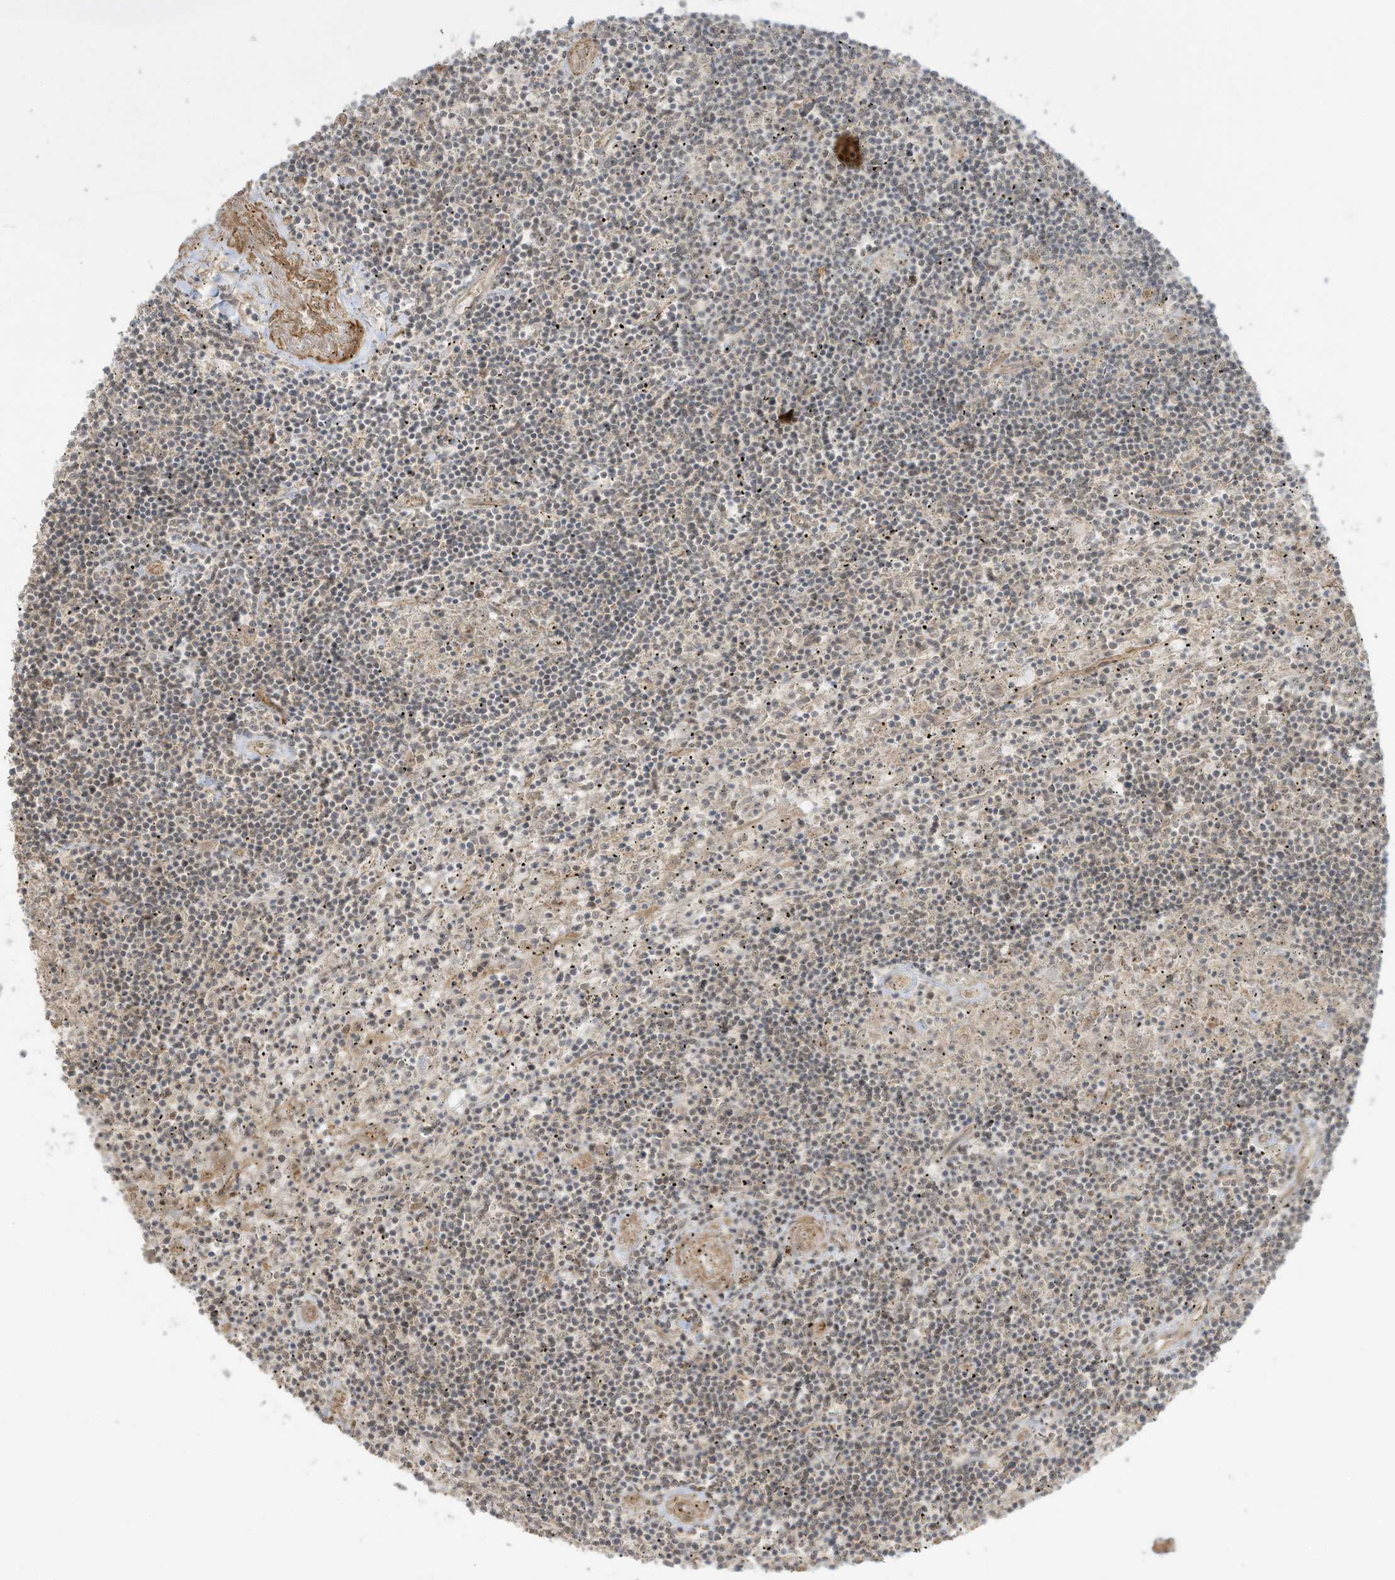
{"staining": {"intensity": "negative", "quantity": "none", "location": "none"}, "tissue": "lymphoma", "cell_type": "Tumor cells", "image_type": "cancer", "snomed": [{"axis": "morphology", "description": "Malignant lymphoma, non-Hodgkin's type, Low grade"}, {"axis": "topography", "description": "Spleen"}], "caption": "Immunohistochemical staining of malignant lymphoma, non-Hodgkin's type (low-grade) exhibits no significant expression in tumor cells.", "gene": "ENTR1", "patient": {"sex": "male", "age": 76}}